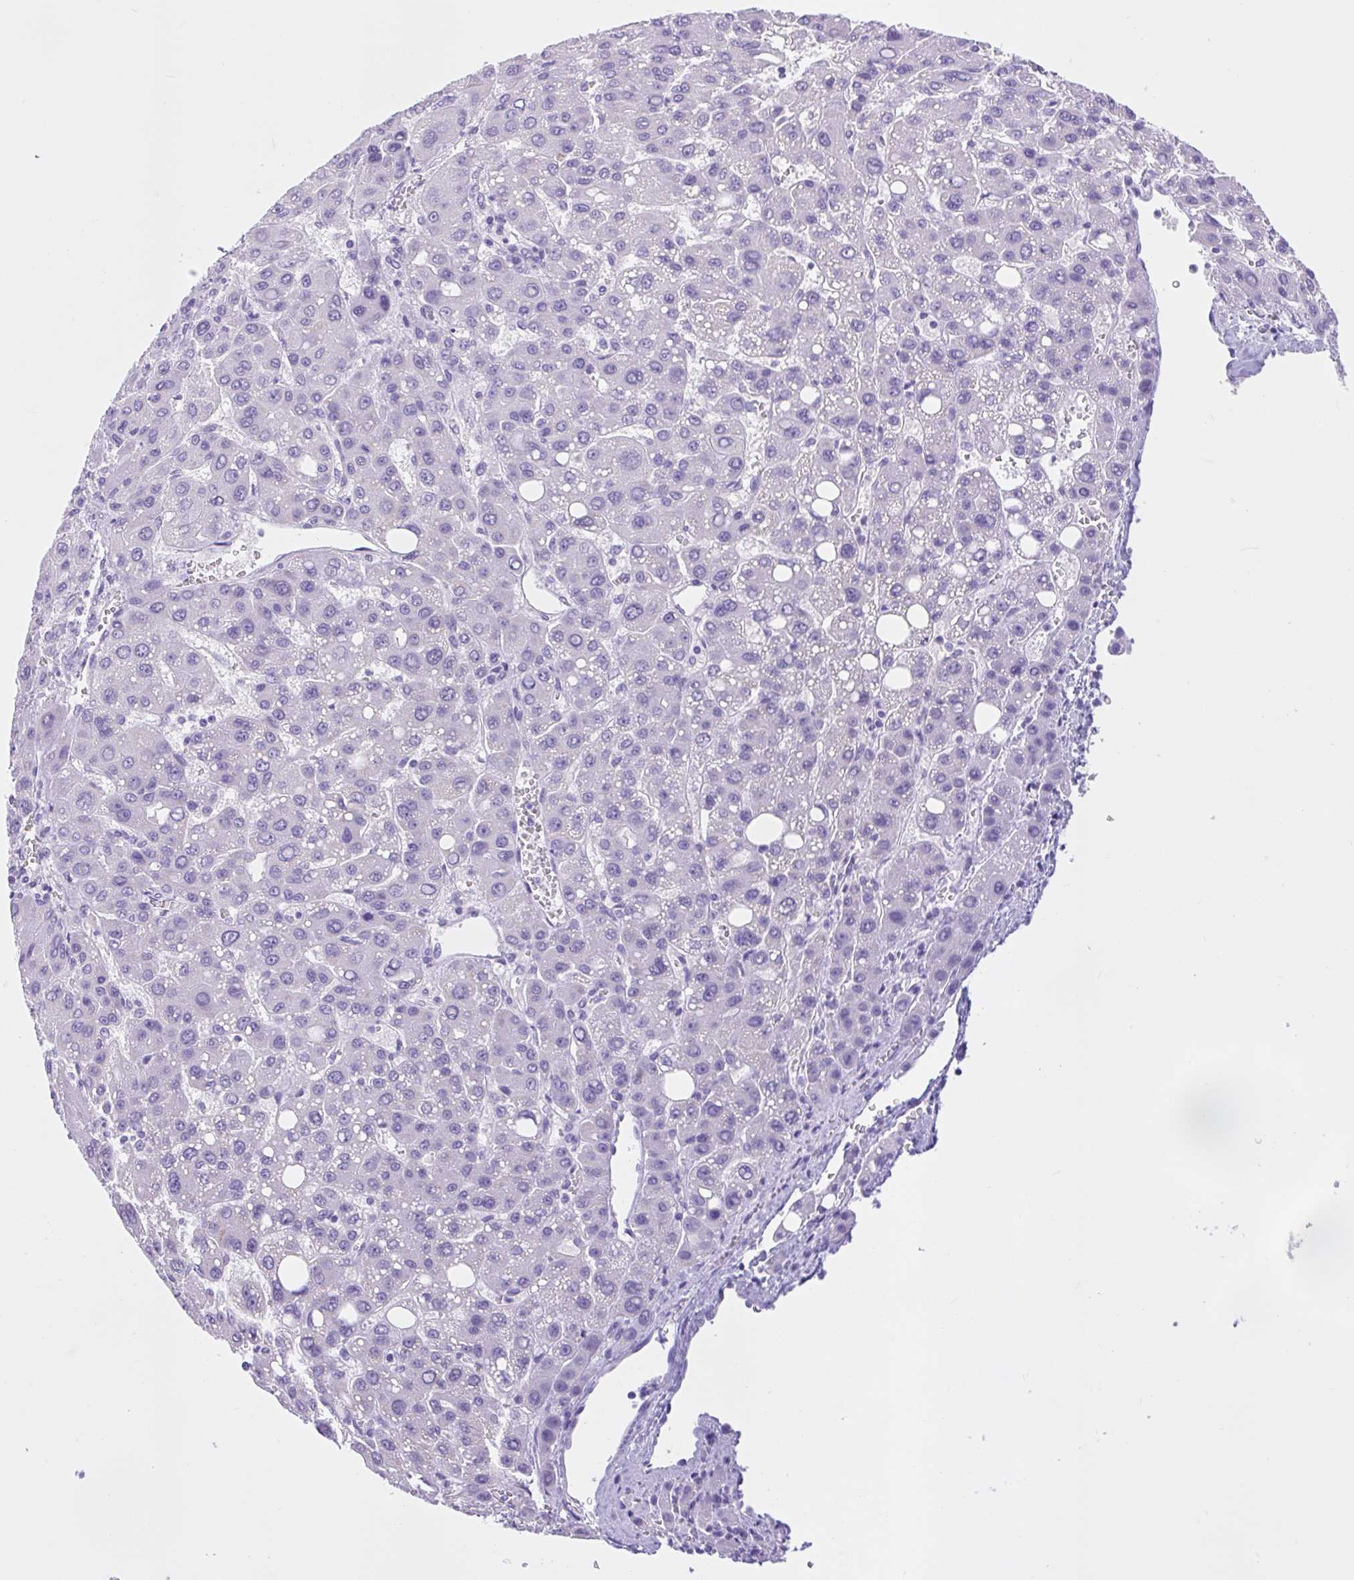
{"staining": {"intensity": "negative", "quantity": "none", "location": "none"}, "tissue": "liver cancer", "cell_type": "Tumor cells", "image_type": "cancer", "snomed": [{"axis": "morphology", "description": "Carcinoma, Hepatocellular, NOS"}, {"axis": "topography", "description": "Liver"}], "caption": "Immunohistochemical staining of human liver cancer demonstrates no significant staining in tumor cells.", "gene": "ZNF319", "patient": {"sex": "male", "age": 55}}